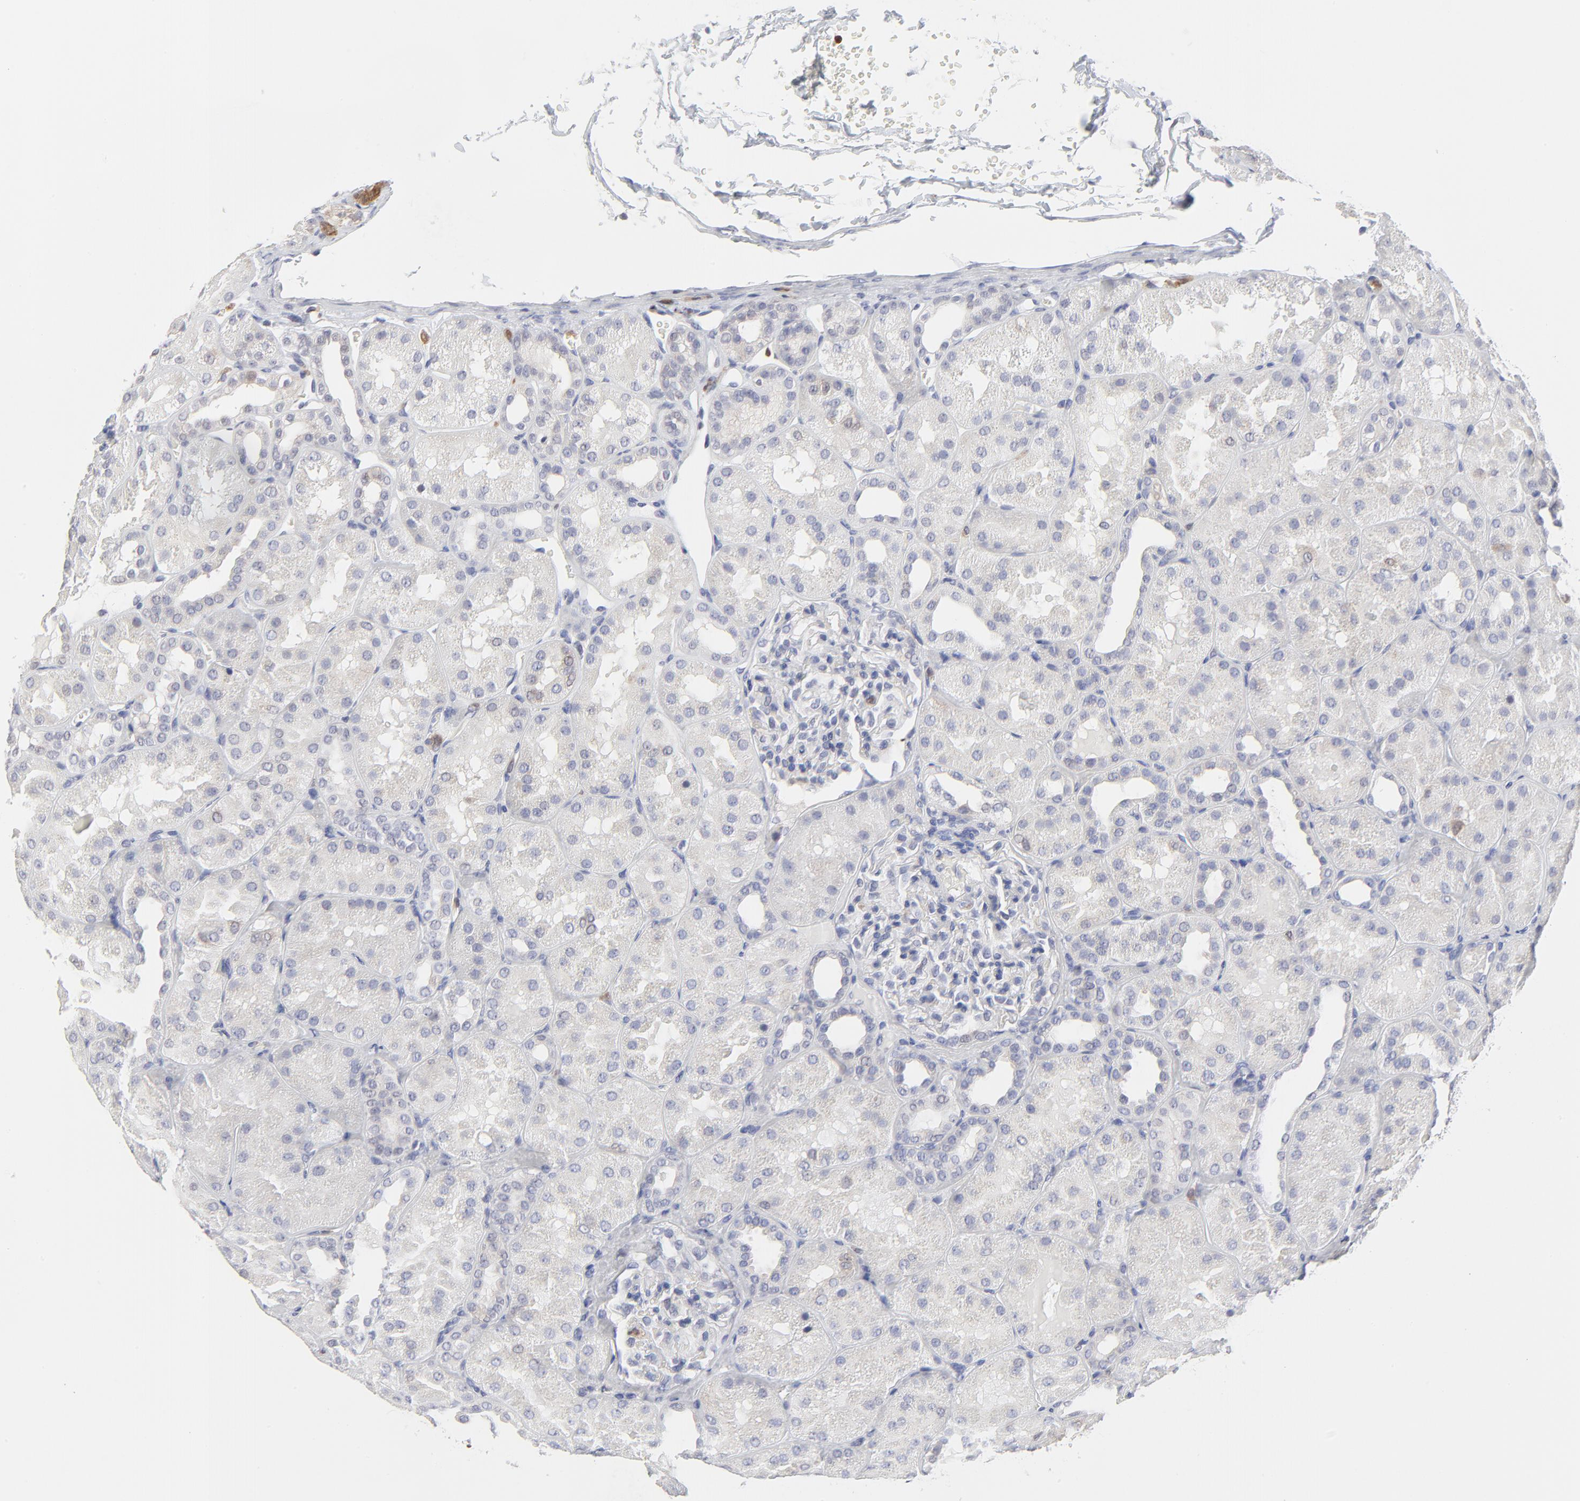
{"staining": {"intensity": "negative", "quantity": "none", "location": "none"}, "tissue": "kidney", "cell_type": "Cells in glomeruli", "image_type": "normal", "snomed": [{"axis": "morphology", "description": "Normal tissue, NOS"}, {"axis": "topography", "description": "Kidney"}], "caption": "Immunohistochemical staining of normal human kidney demonstrates no significant staining in cells in glomeruli. Brightfield microscopy of IHC stained with DAB (brown) and hematoxylin (blue), captured at high magnification.", "gene": "CASP3", "patient": {"sex": "male", "age": 28}}